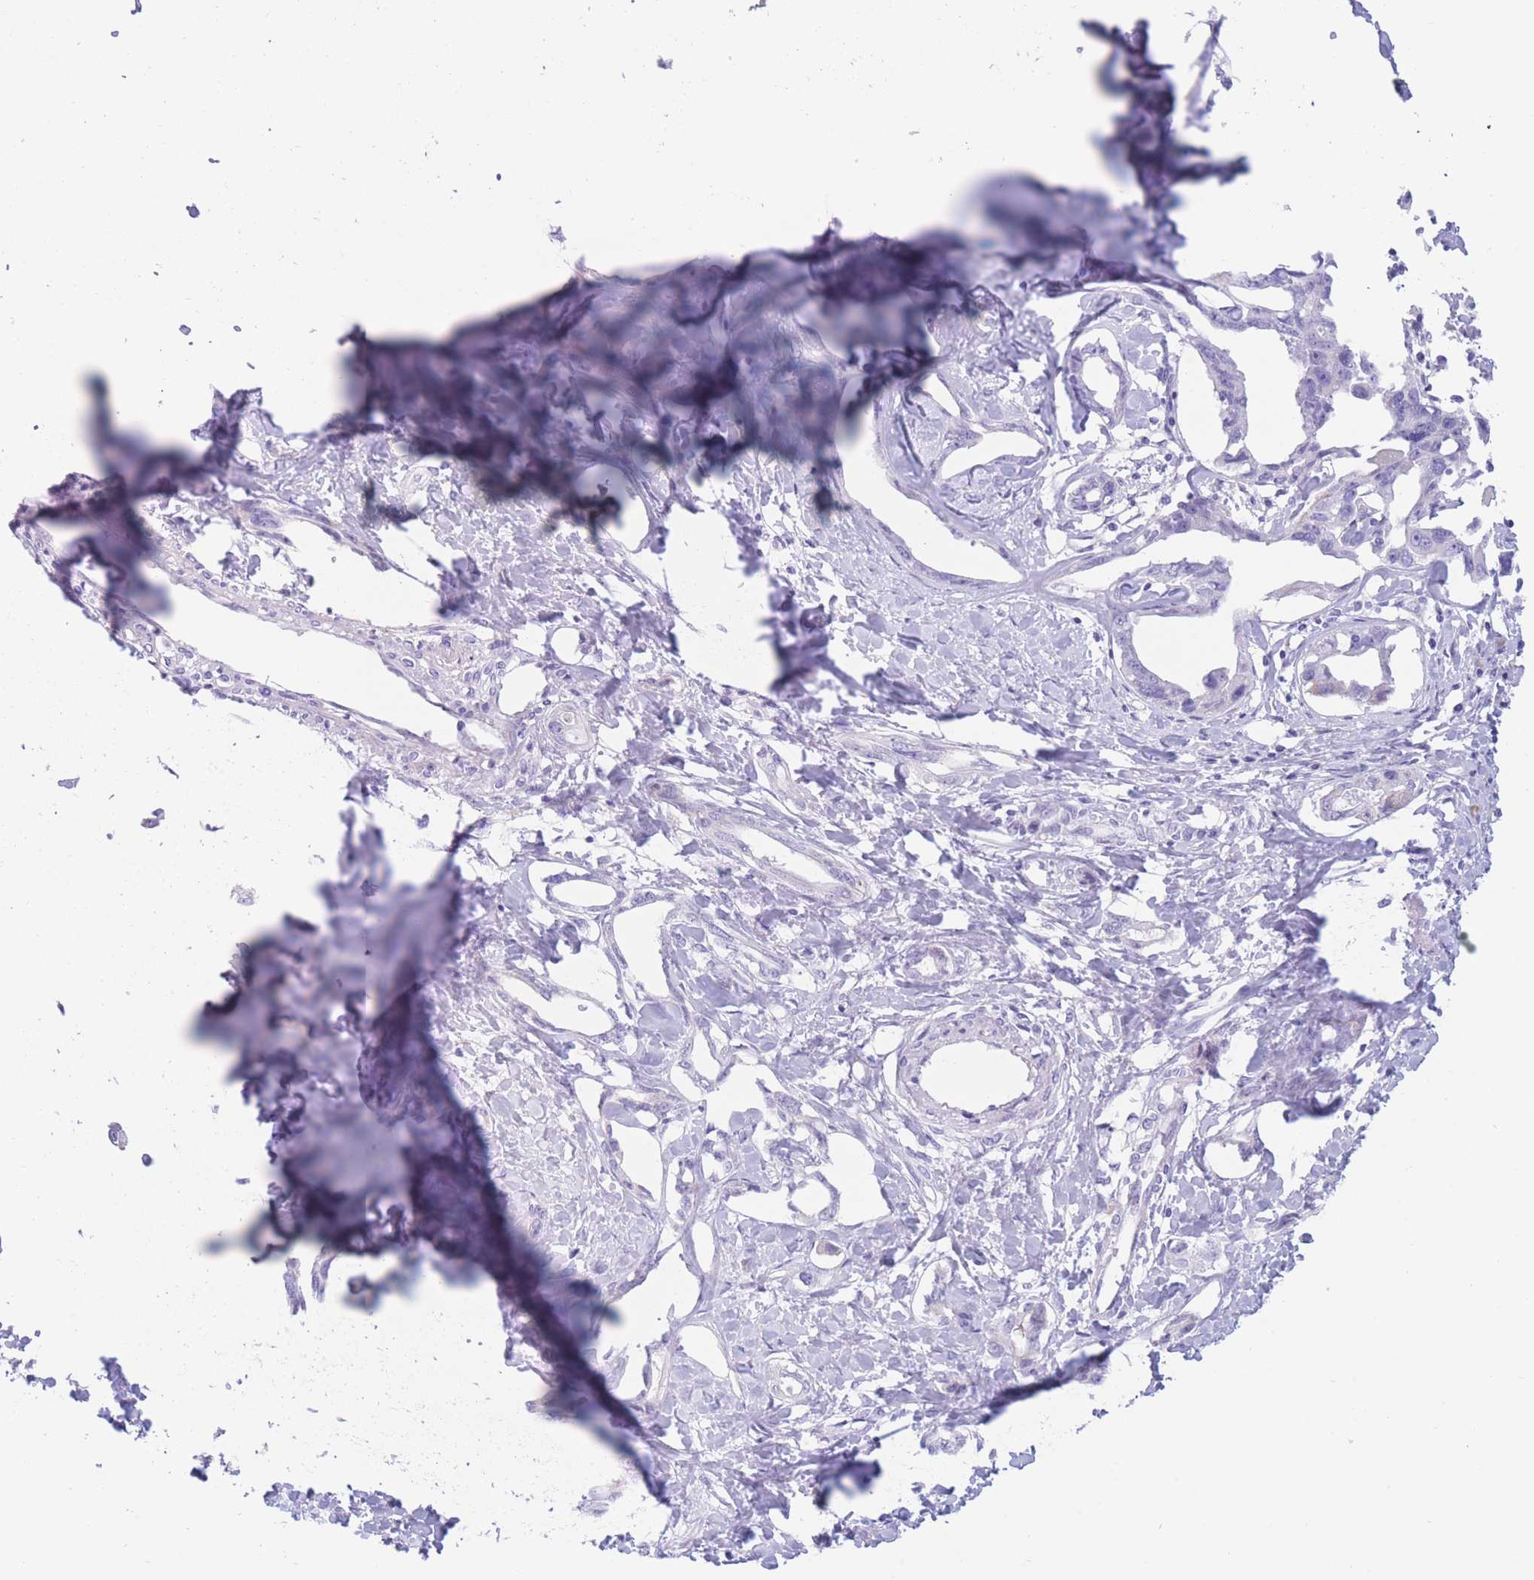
{"staining": {"intensity": "negative", "quantity": "none", "location": "none"}, "tissue": "liver cancer", "cell_type": "Tumor cells", "image_type": "cancer", "snomed": [{"axis": "morphology", "description": "Cholangiocarcinoma"}, {"axis": "topography", "description": "Liver"}], "caption": "Immunohistochemical staining of liver cancer (cholangiocarcinoma) exhibits no significant staining in tumor cells.", "gene": "COL27A1", "patient": {"sex": "male", "age": 59}}